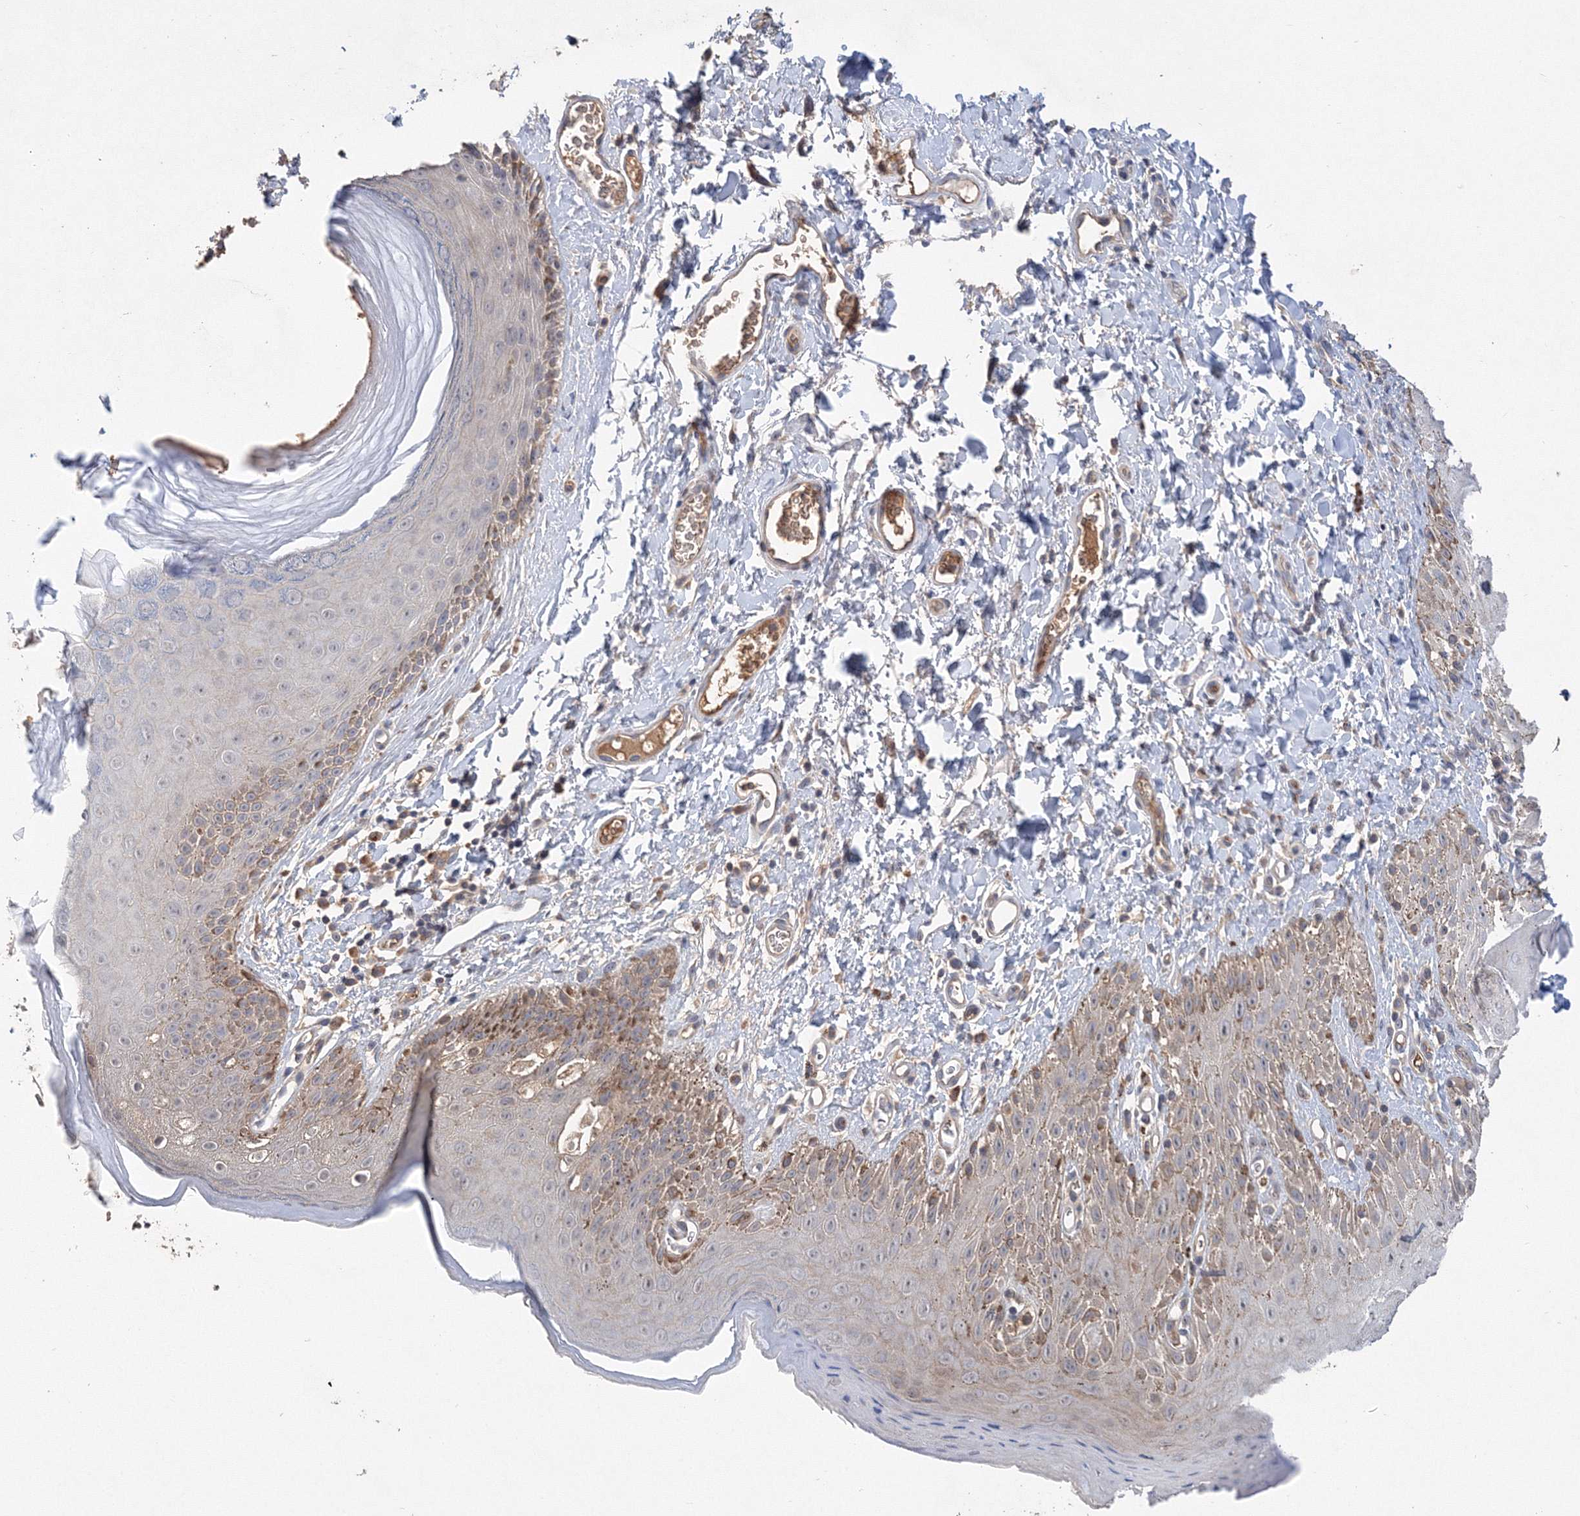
{"staining": {"intensity": "weak", "quantity": "25%-75%", "location": "cytoplasmic/membranous"}, "tissue": "skin", "cell_type": "Epidermal cells", "image_type": "normal", "snomed": [{"axis": "morphology", "description": "Normal tissue, NOS"}, {"axis": "topography", "description": "Anal"}], "caption": "A micrograph of human skin stained for a protein reveals weak cytoplasmic/membranous brown staining in epidermal cells.", "gene": "GRINA", "patient": {"sex": "male", "age": 44}}